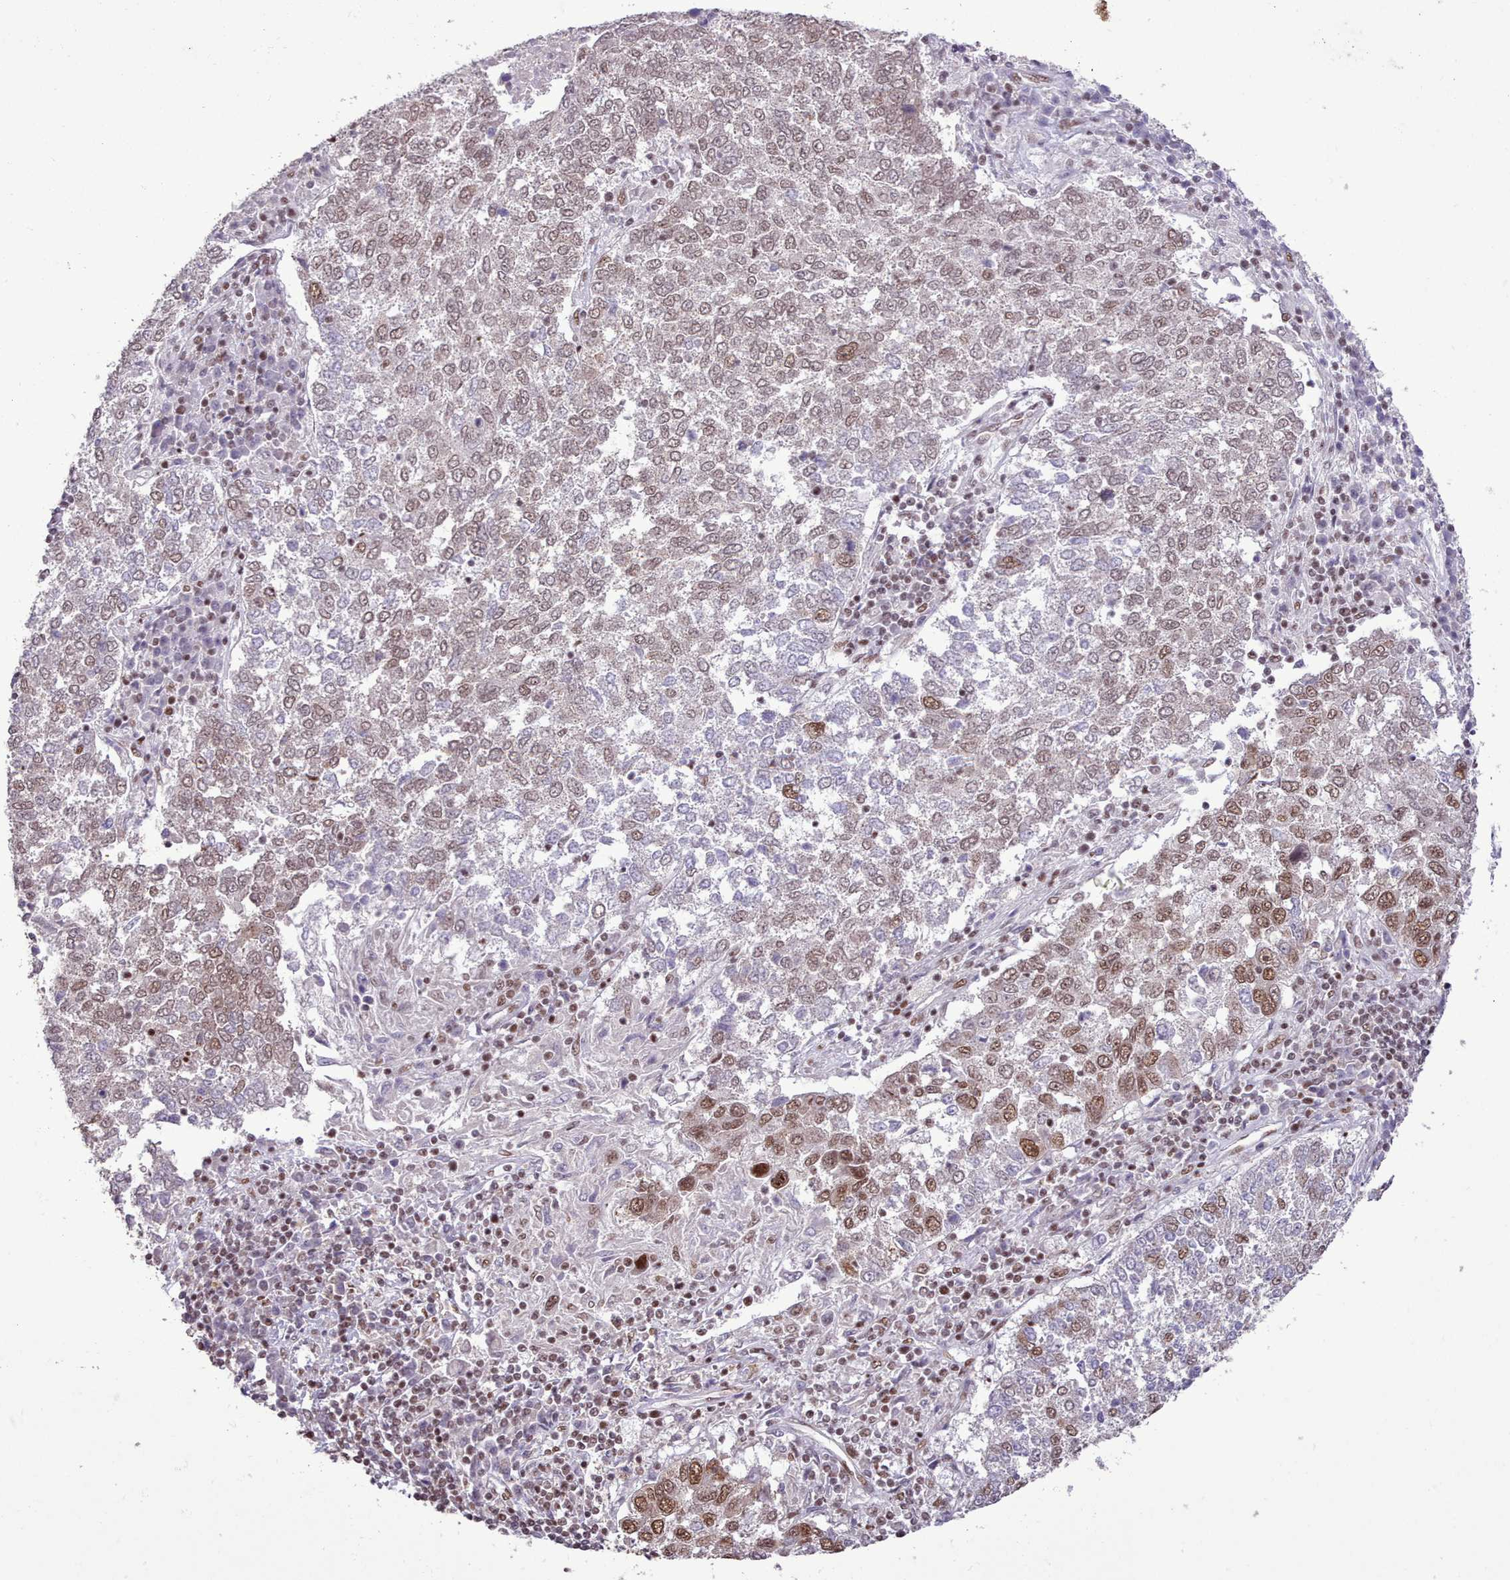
{"staining": {"intensity": "moderate", "quantity": ">75%", "location": "nuclear"}, "tissue": "lung cancer", "cell_type": "Tumor cells", "image_type": "cancer", "snomed": [{"axis": "morphology", "description": "Squamous cell carcinoma, NOS"}, {"axis": "topography", "description": "Lung"}], "caption": "A brown stain shows moderate nuclear expression of a protein in lung cancer tumor cells. The protein of interest is stained brown, and the nuclei are stained in blue (DAB (3,3'-diaminobenzidine) IHC with brightfield microscopy, high magnification).", "gene": "TAF15", "patient": {"sex": "male", "age": 73}}